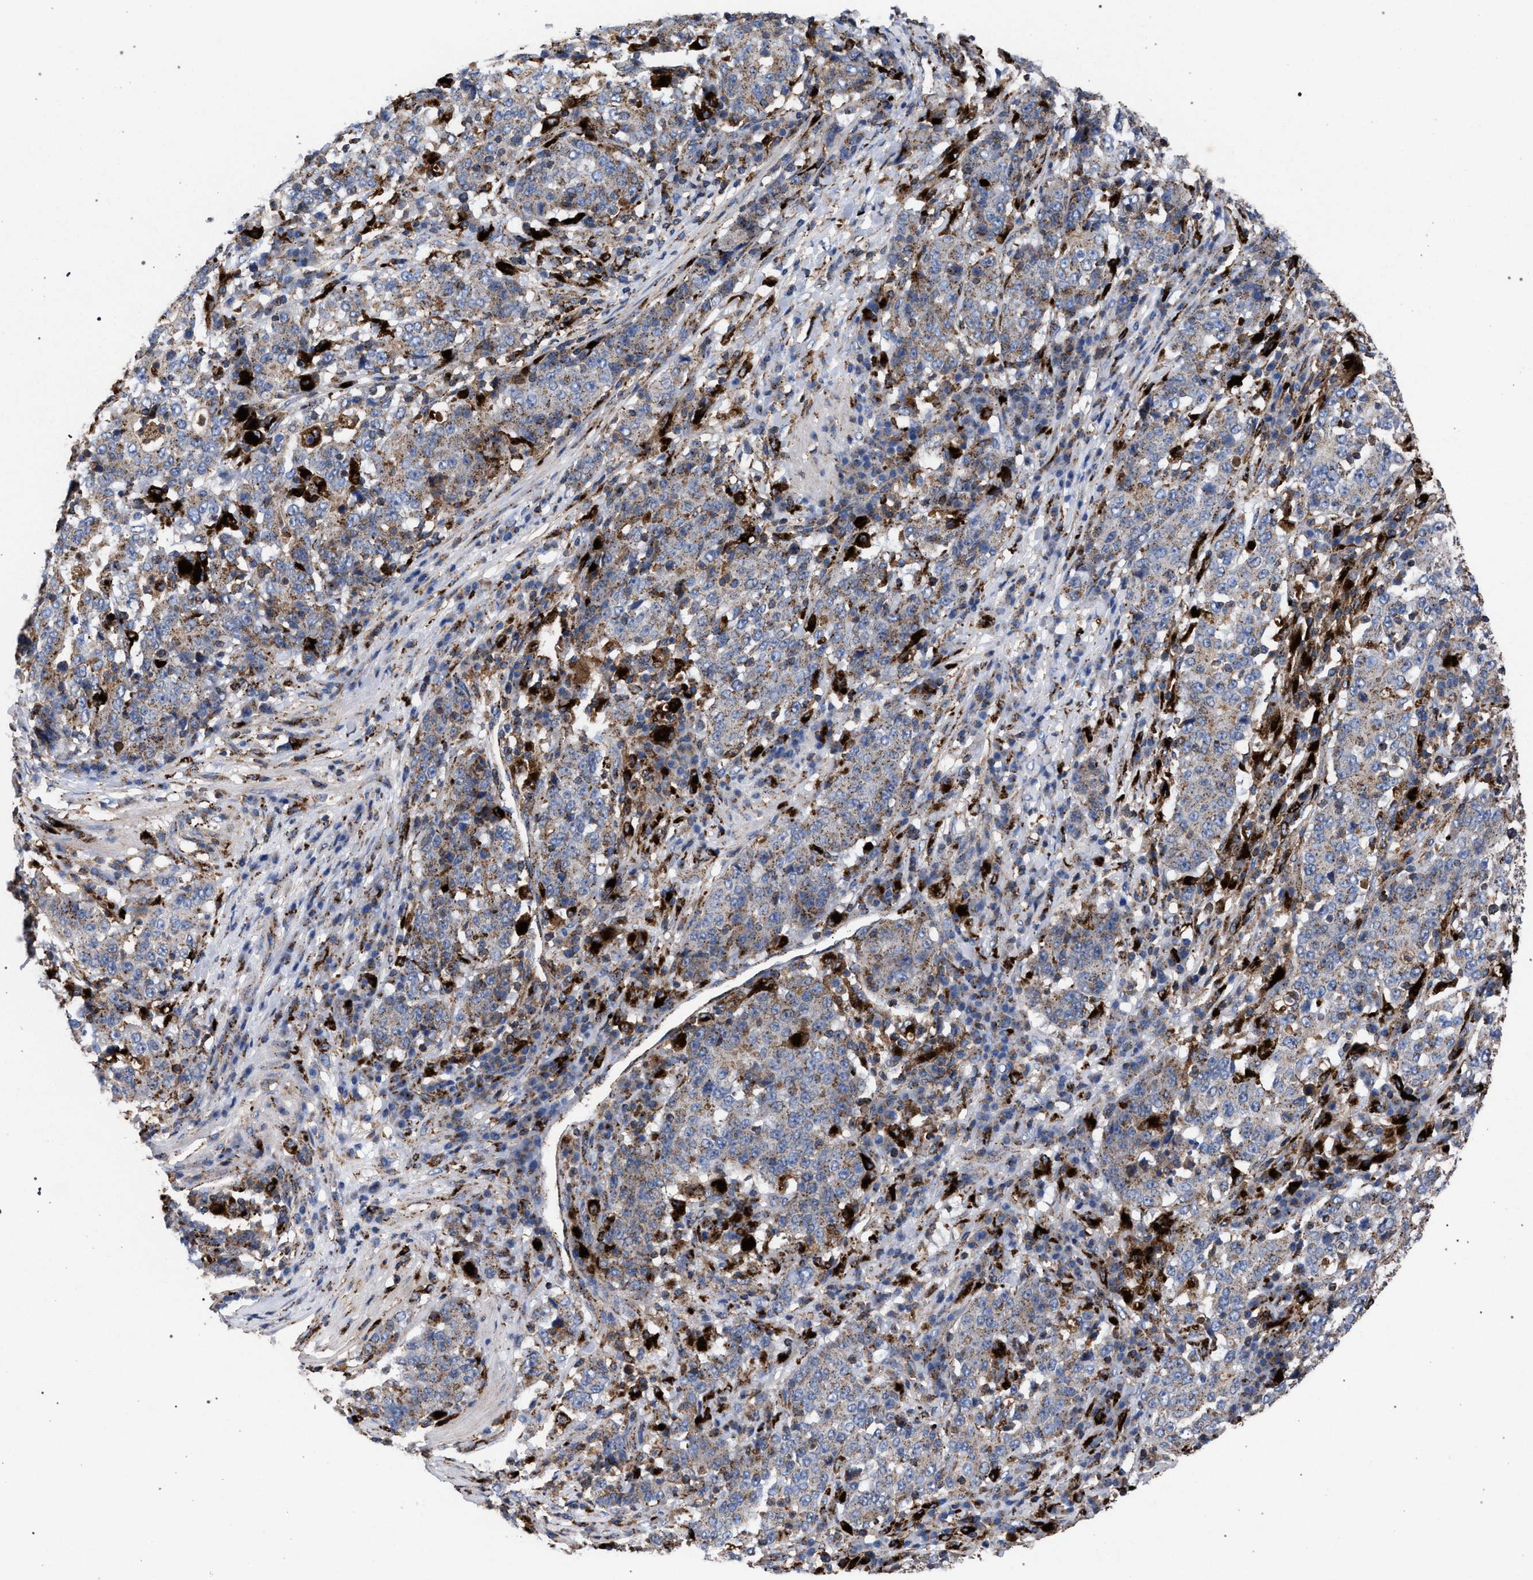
{"staining": {"intensity": "moderate", "quantity": "25%-75%", "location": "cytoplasmic/membranous"}, "tissue": "stomach cancer", "cell_type": "Tumor cells", "image_type": "cancer", "snomed": [{"axis": "morphology", "description": "Adenocarcinoma, NOS"}, {"axis": "topography", "description": "Stomach"}], "caption": "Stomach cancer was stained to show a protein in brown. There is medium levels of moderate cytoplasmic/membranous positivity in about 25%-75% of tumor cells.", "gene": "PPT1", "patient": {"sex": "male", "age": 59}}